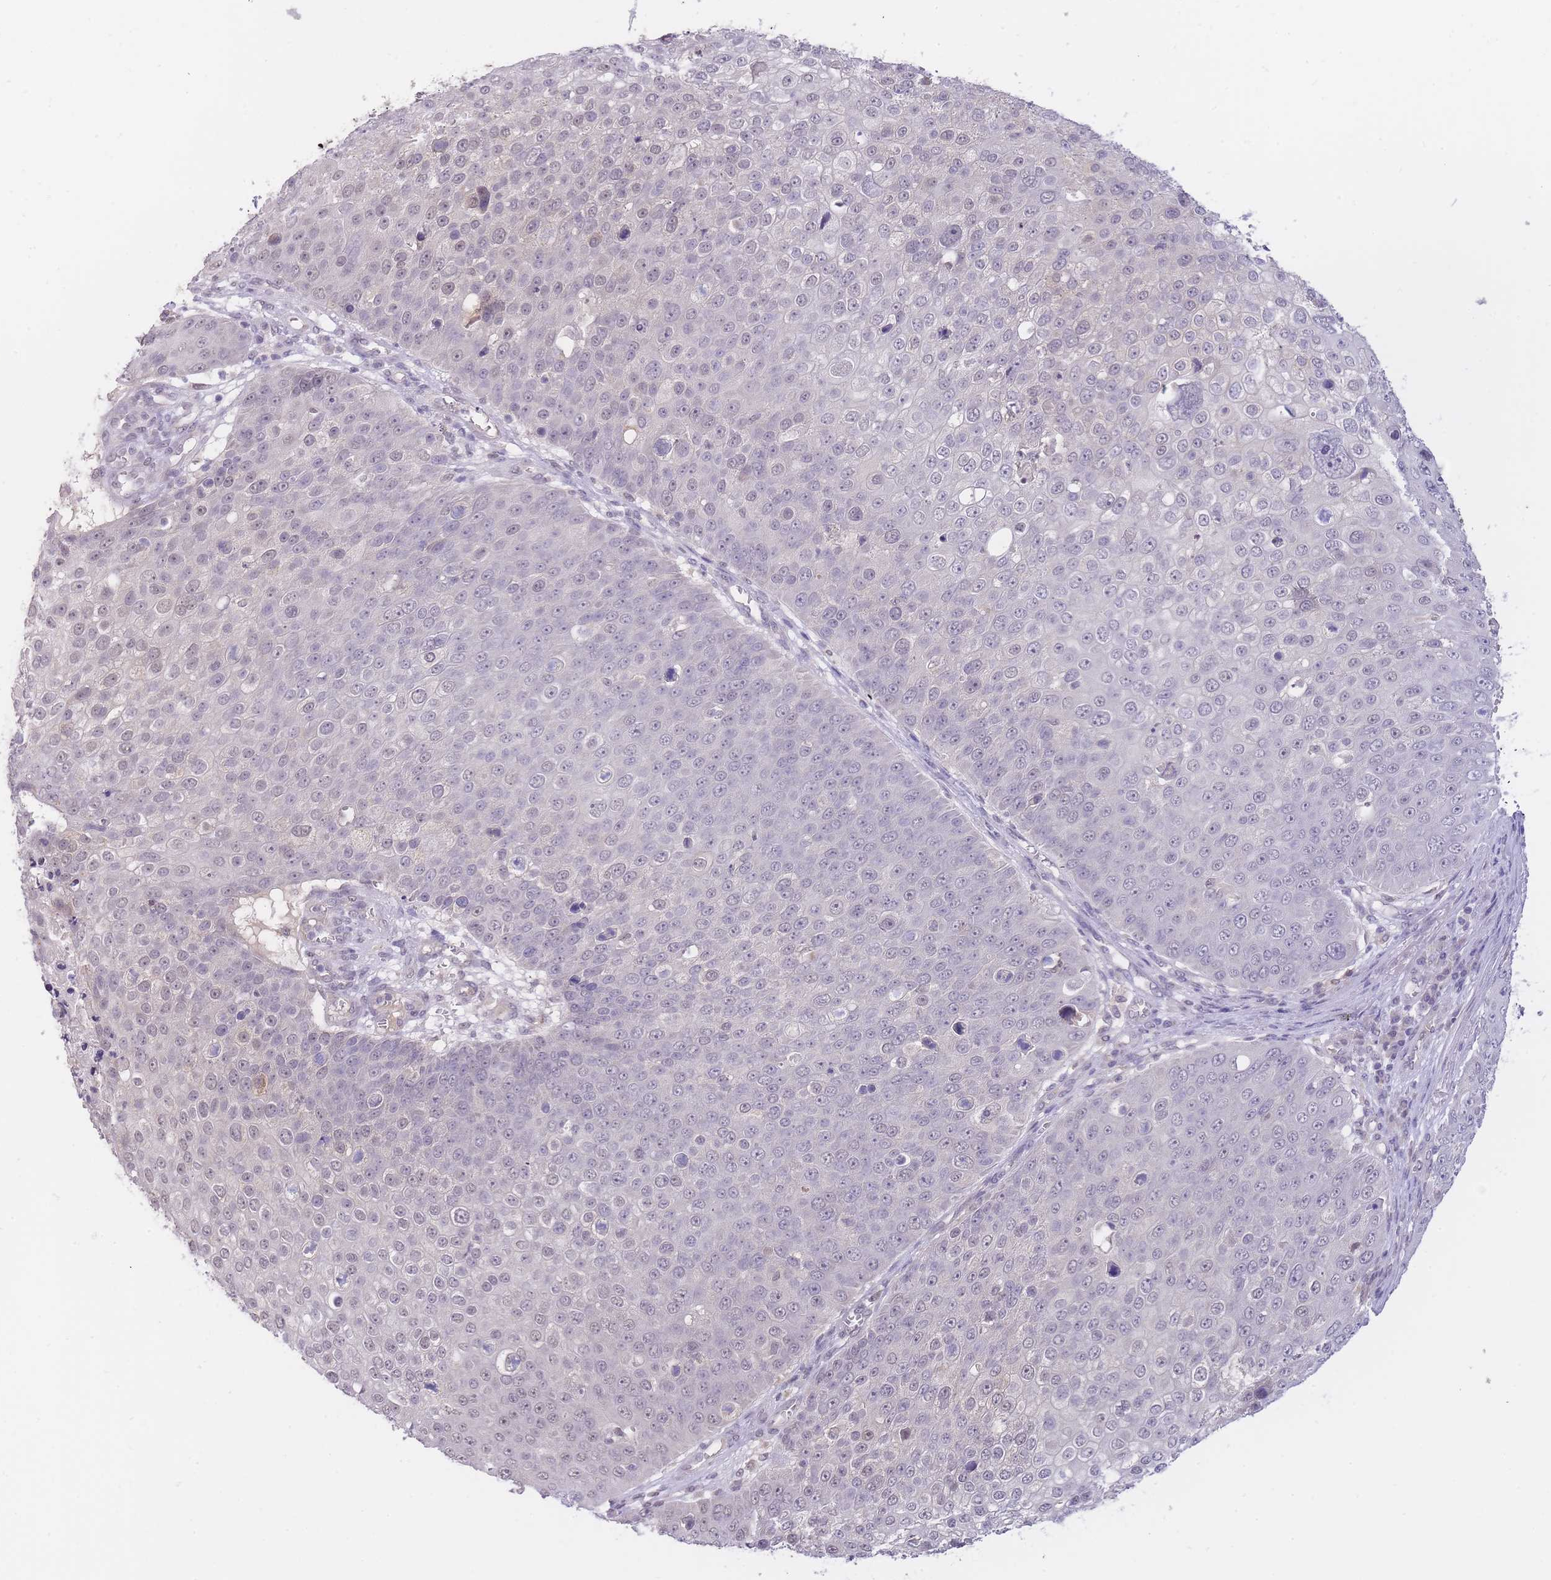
{"staining": {"intensity": "weak", "quantity": "<25%", "location": "nuclear"}, "tissue": "skin cancer", "cell_type": "Tumor cells", "image_type": "cancer", "snomed": [{"axis": "morphology", "description": "Squamous cell carcinoma, NOS"}, {"axis": "topography", "description": "Skin"}], "caption": "There is no significant staining in tumor cells of skin cancer (squamous cell carcinoma).", "gene": "GOLGA6L25", "patient": {"sex": "male", "age": 71}}